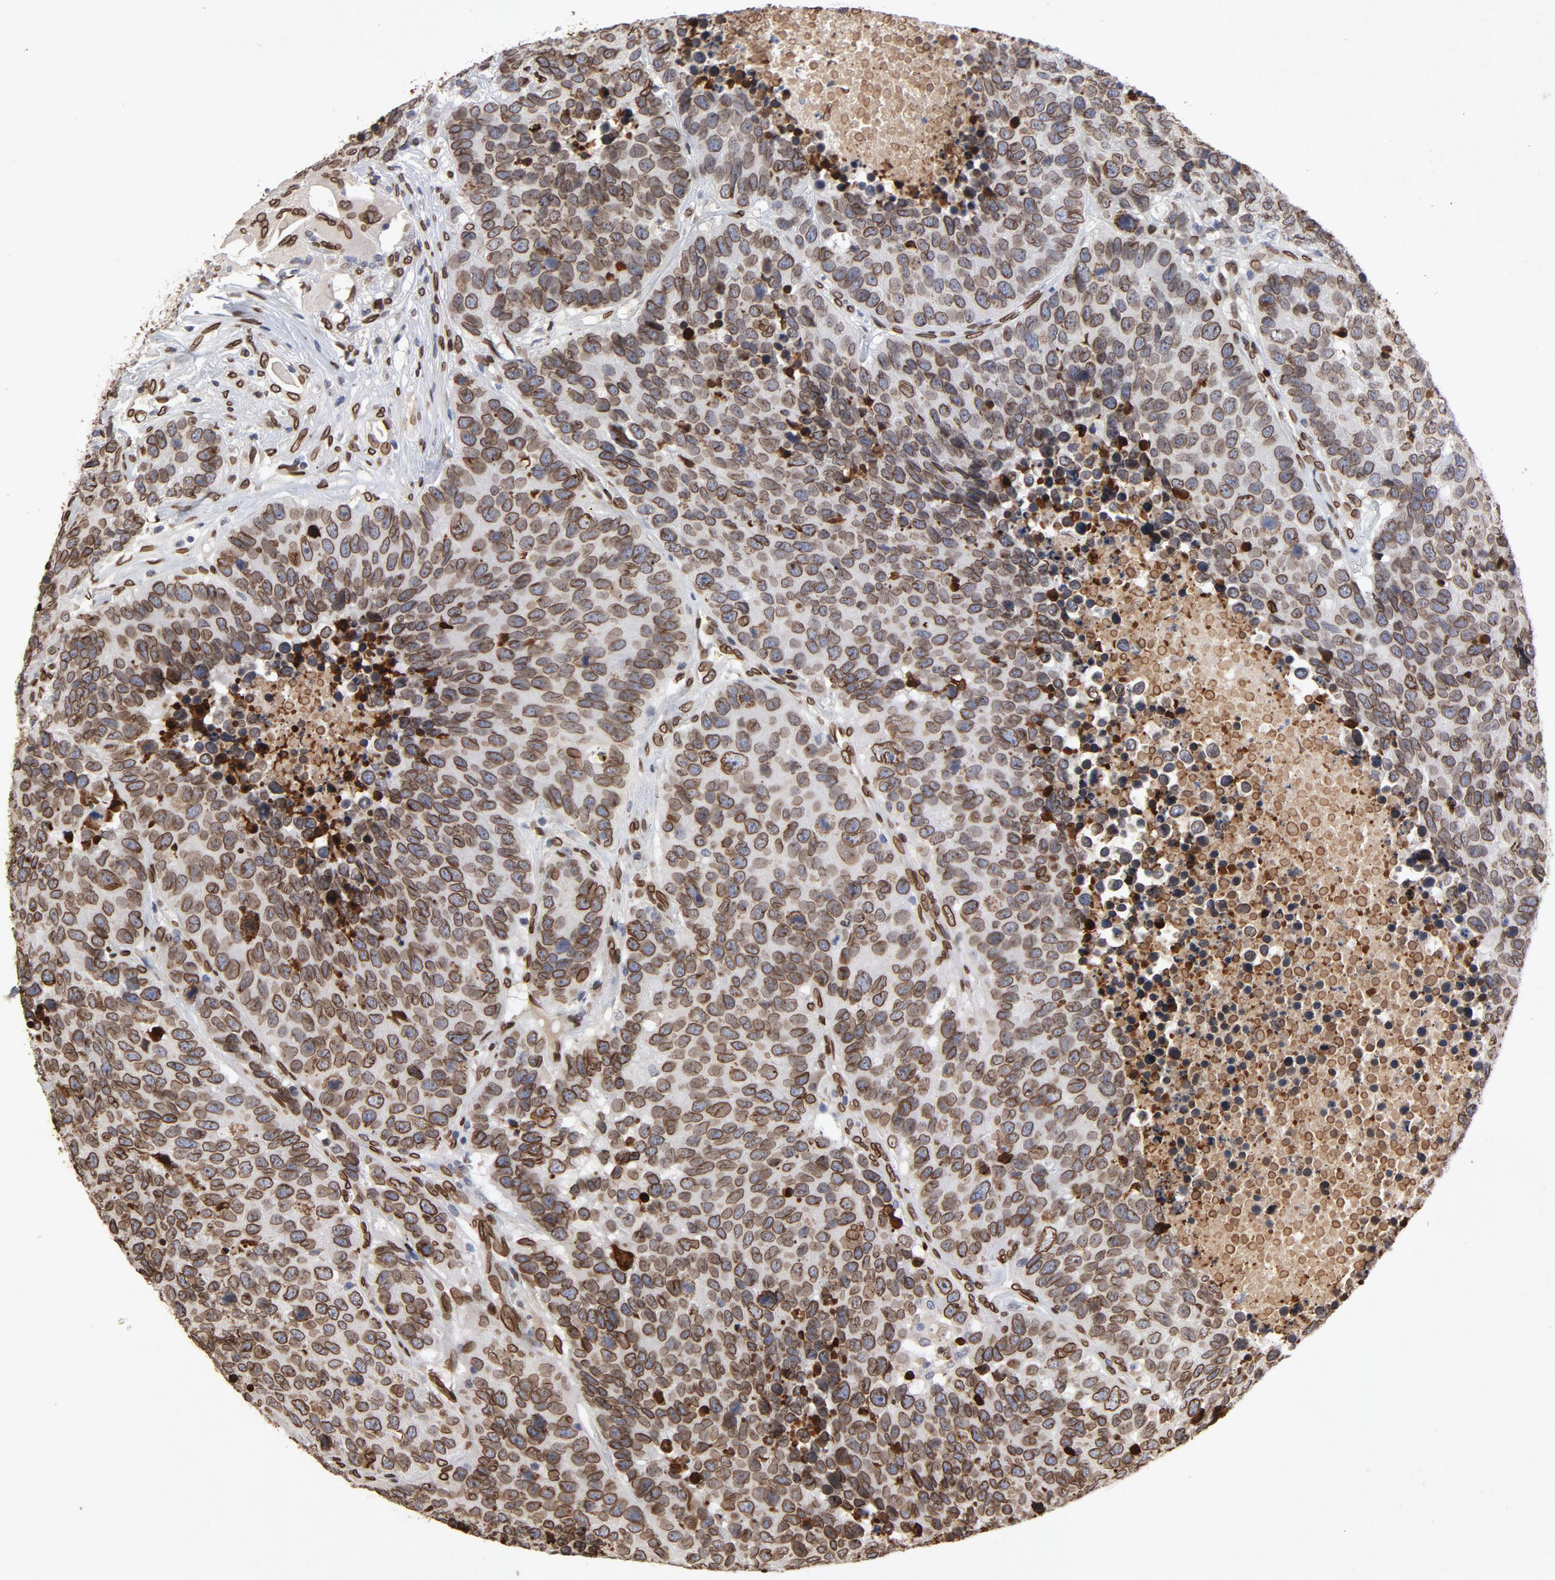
{"staining": {"intensity": "moderate", "quantity": "25%-75%", "location": "cytoplasmic/membranous,nuclear"}, "tissue": "carcinoid", "cell_type": "Tumor cells", "image_type": "cancer", "snomed": [{"axis": "morphology", "description": "Carcinoid, malignant, NOS"}, {"axis": "topography", "description": "Lung"}], "caption": "High-magnification brightfield microscopy of carcinoid (malignant) stained with DAB (3,3'-diaminobenzidine) (brown) and counterstained with hematoxylin (blue). tumor cells exhibit moderate cytoplasmic/membranous and nuclear positivity is appreciated in about25%-75% of cells.", "gene": "LMNA", "patient": {"sex": "male", "age": 60}}